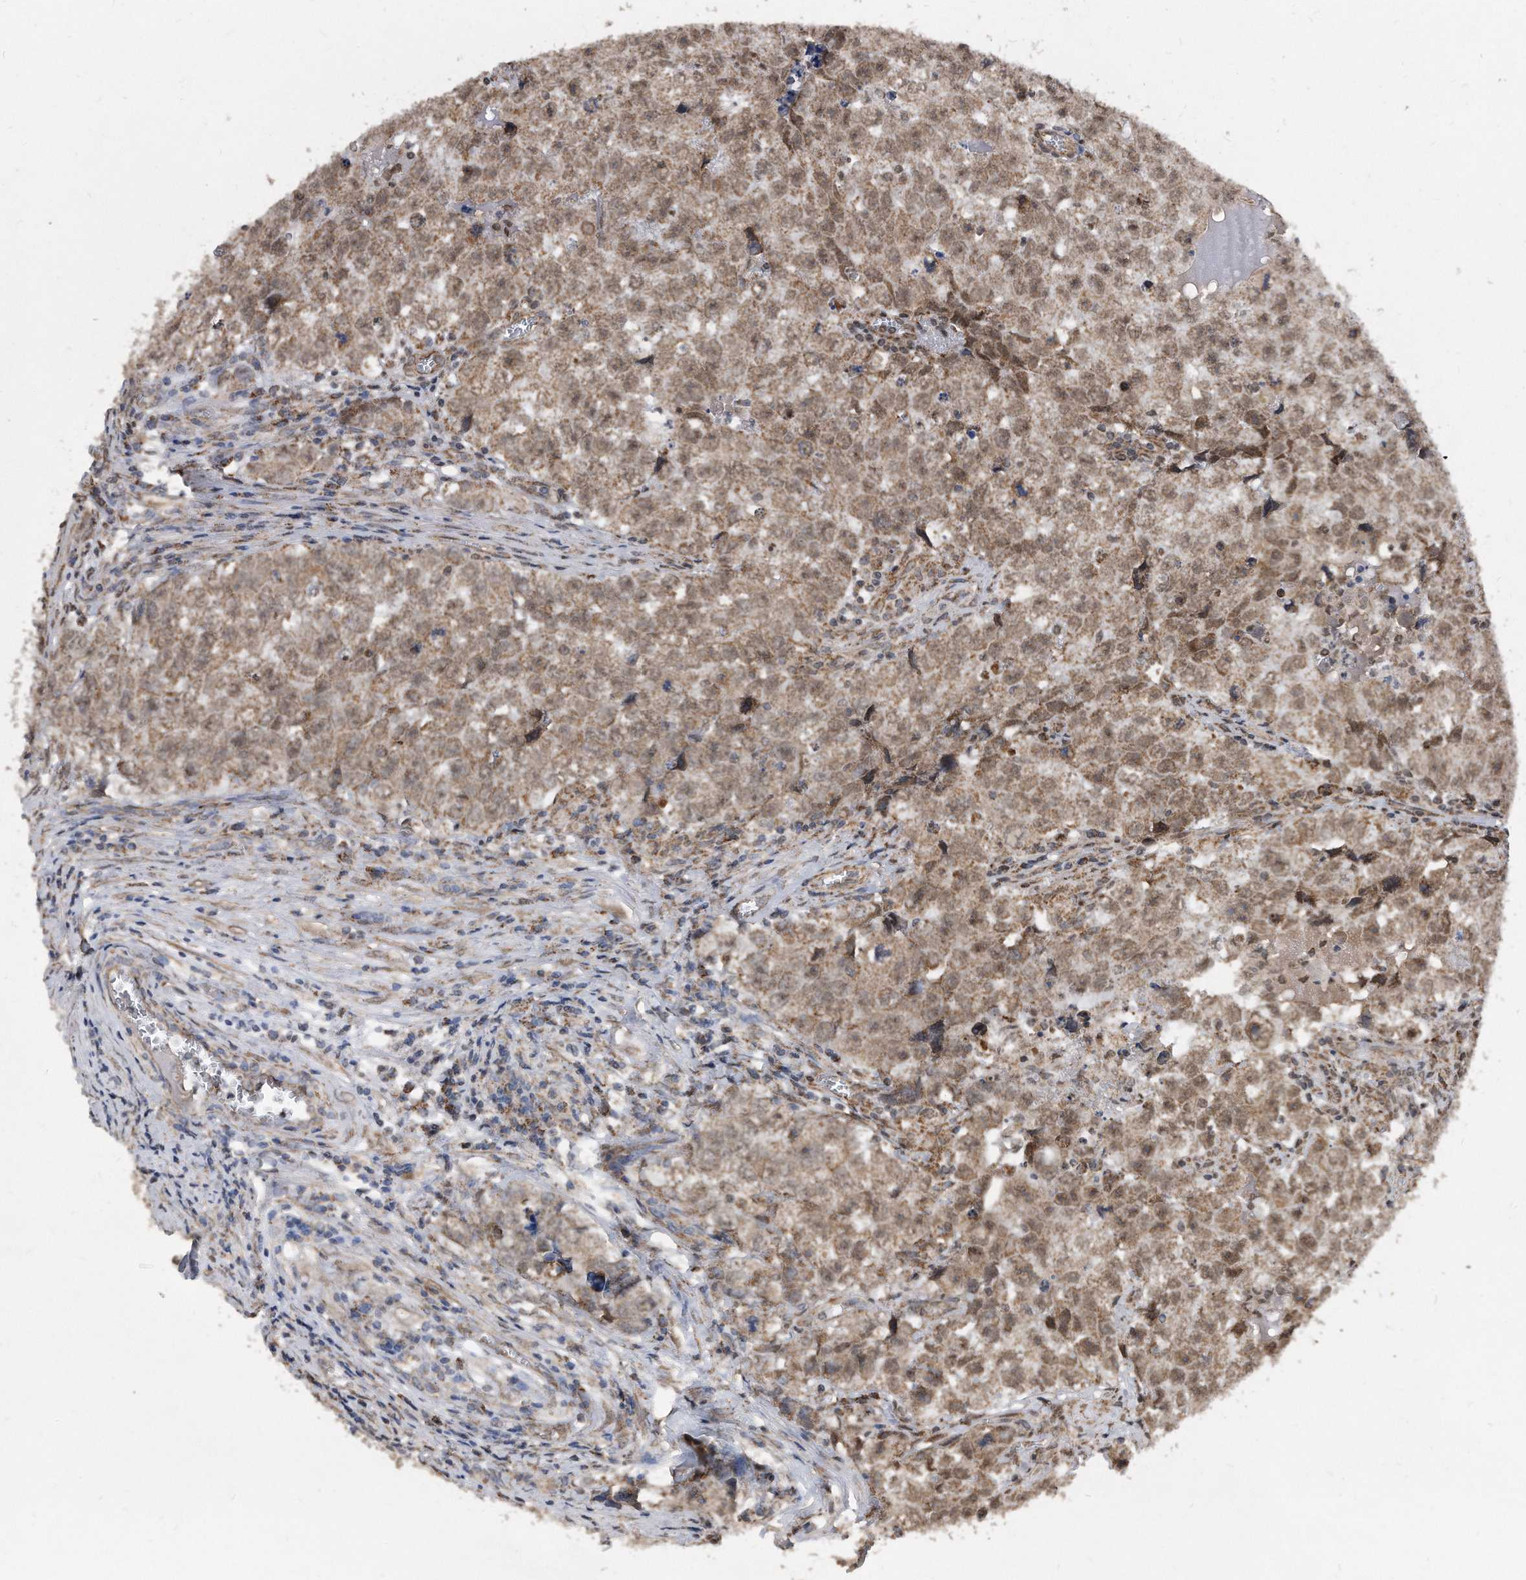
{"staining": {"intensity": "moderate", "quantity": ">75%", "location": "cytoplasmic/membranous,nuclear"}, "tissue": "testis cancer", "cell_type": "Tumor cells", "image_type": "cancer", "snomed": [{"axis": "morphology", "description": "Seminoma, NOS"}, {"axis": "morphology", "description": "Carcinoma, Embryonal, NOS"}, {"axis": "topography", "description": "Testis"}], "caption": "About >75% of tumor cells in testis cancer (embryonal carcinoma) exhibit moderate cytoplasmic/membranous and nuclear protein expression as visualized by brown immunohistochemical staining.", "gene": "DUSP22", "patient": {"sex": "male", "age": 43}}